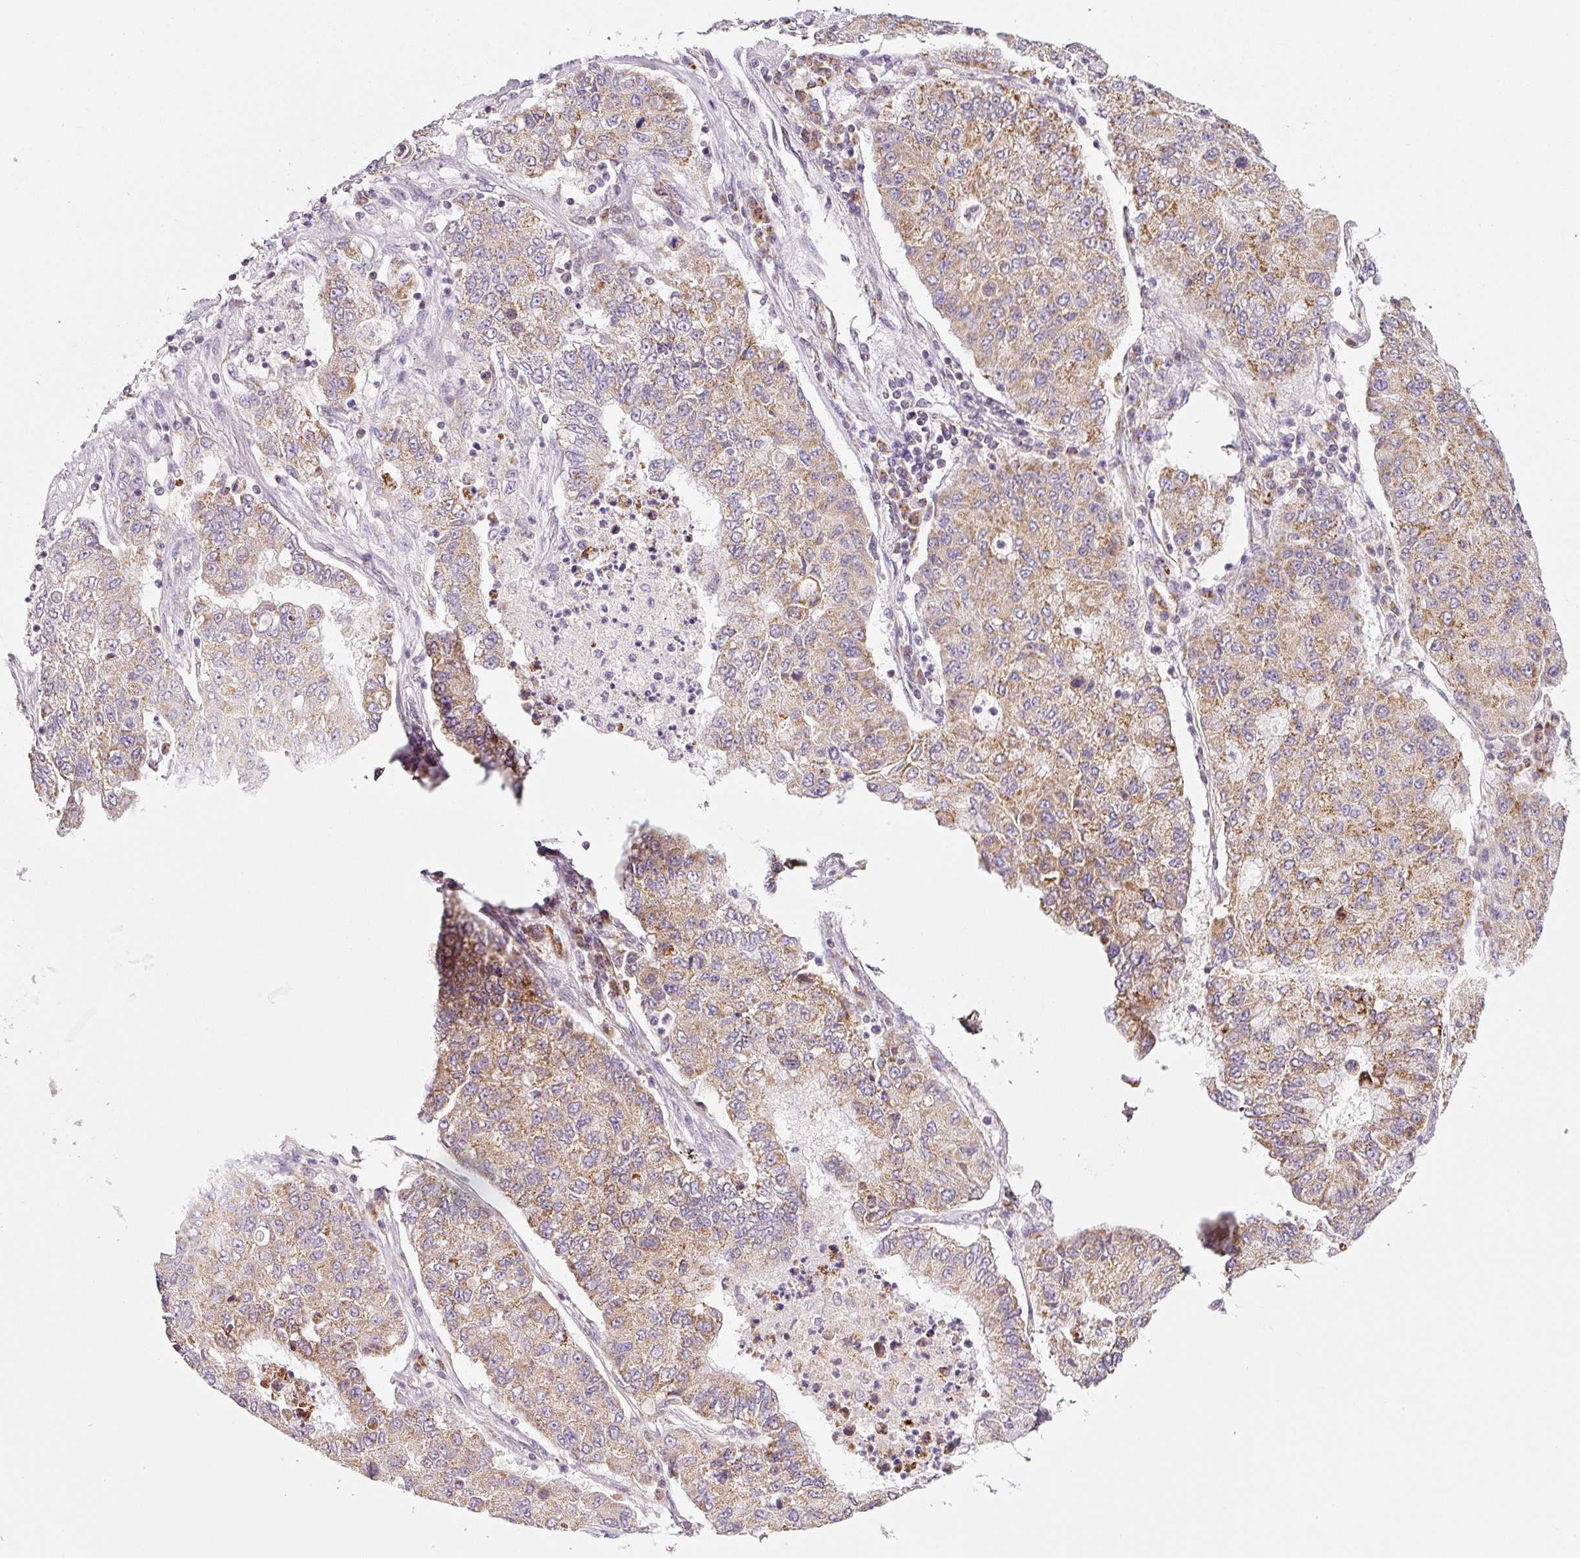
{"staining": {"intensity": "moderate", "quantity": ">75%", "location": "cytoplasmic/membranous"}, "tissue": "lung cancer", "cell_type": "Tumor cells", "image_type": "cancer", "snomed": [{"axis": "morphology", "description": "Squamous cell carcinoma, NOS"}, {"axis": "topography", "description": "Lung"}], "caption": "Immunohistochemical staining of squamous cell carcinoma (lung) displays moderate cytoplasmic/membranous protein staining in about >75% of tumor cells.", "gene": "NDUFA1", "patient": {"sex": "male", "age": 74}}